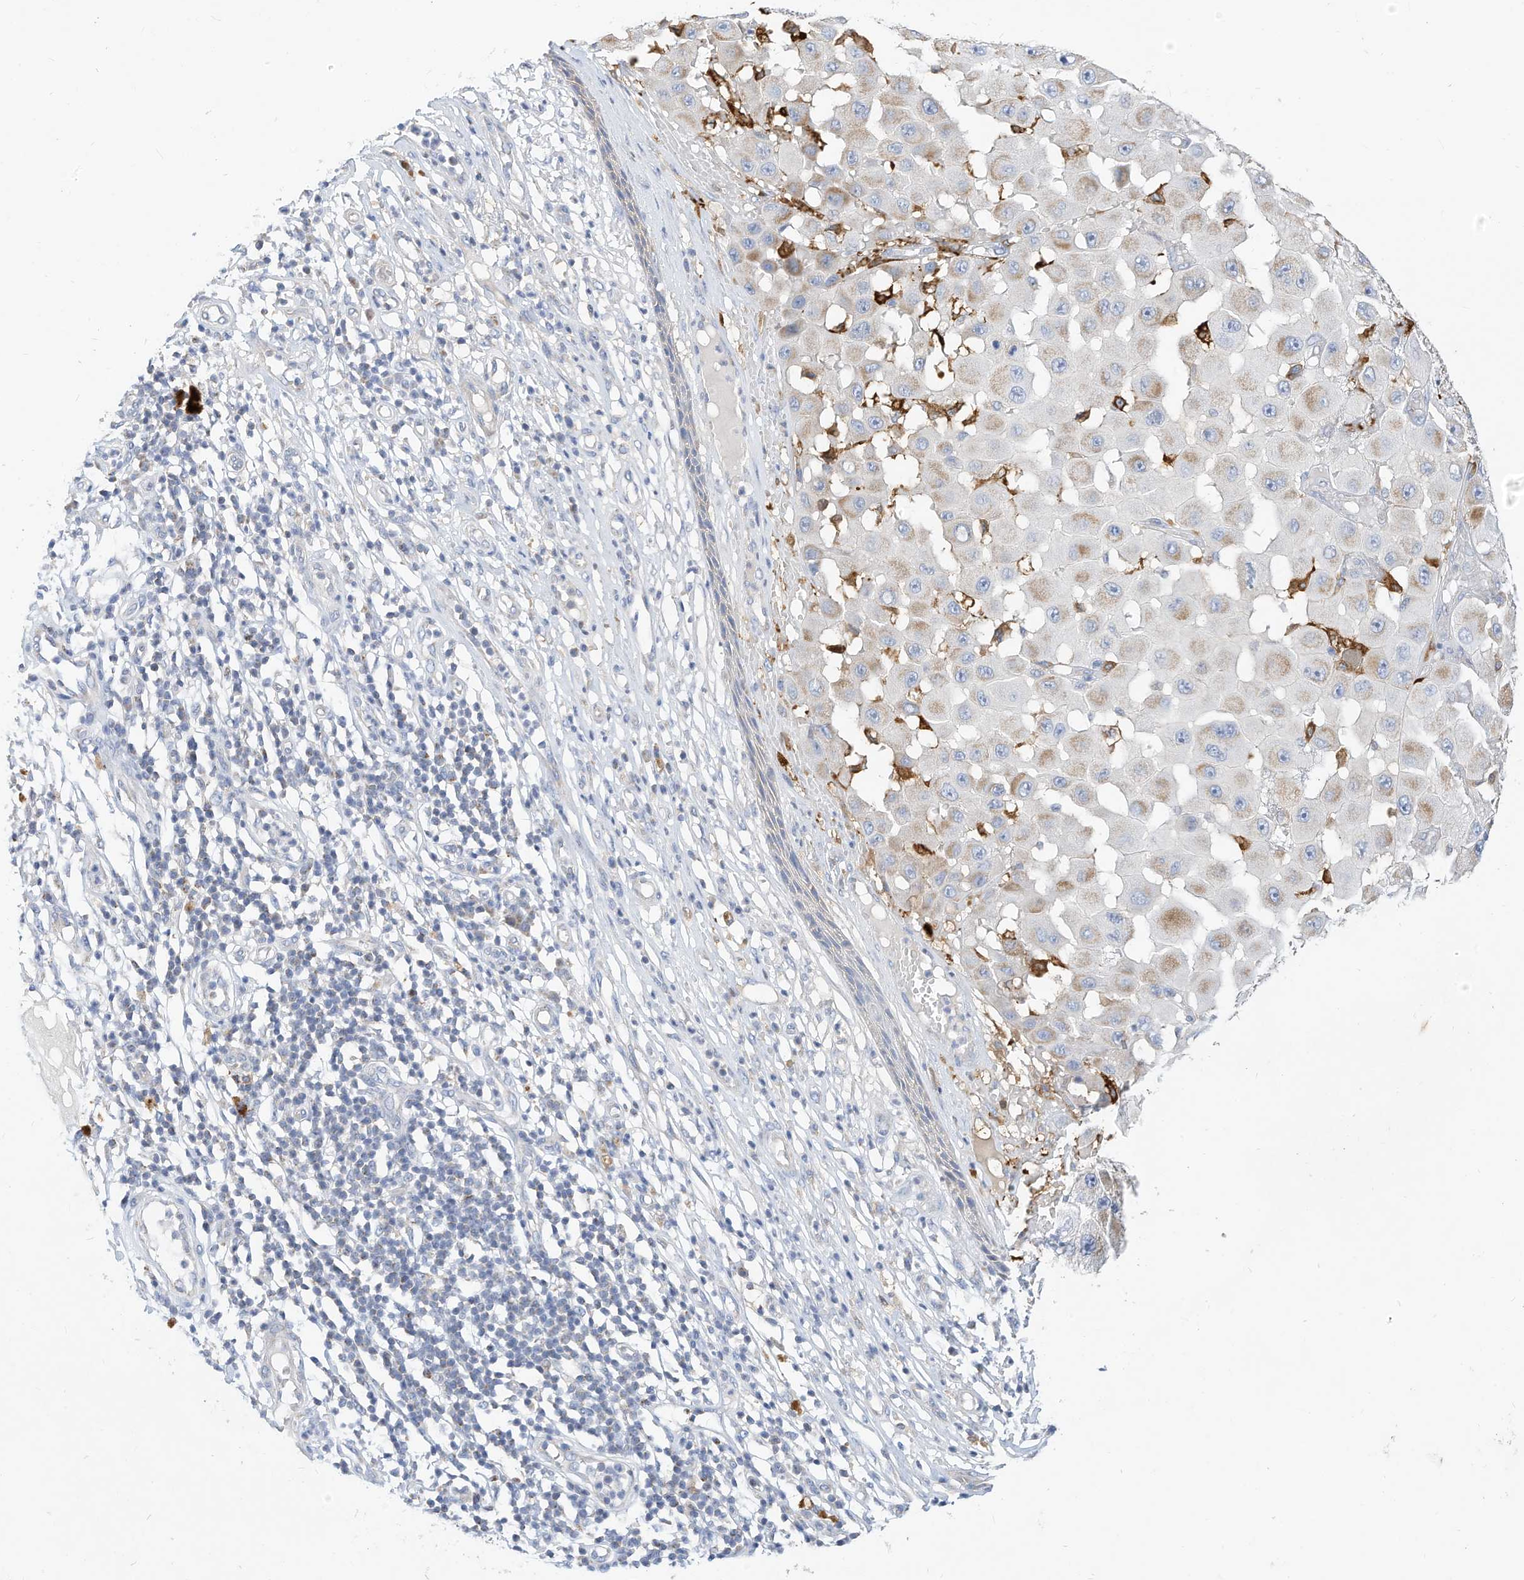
{"staining": {"intensity": "weak", "quantity": "<25%", "location": "cytoplasmic/membranous"}, "tissue": "melanoma", "cell_type": "Tumor cells", "image_type": "cancer", "snomed": [{"axis": "morphology", "description": "Malignant melanoma, NOS"}, {"axis": "topography", "description": "Skin"}], "caption": "An IHC micrograph of melanoma is shown. There is no staining in tumor cells of melanoma. (DAB IHC, high magnification).", "gene": "RHOH", "patient": {"sex": "female", "age": 81}}